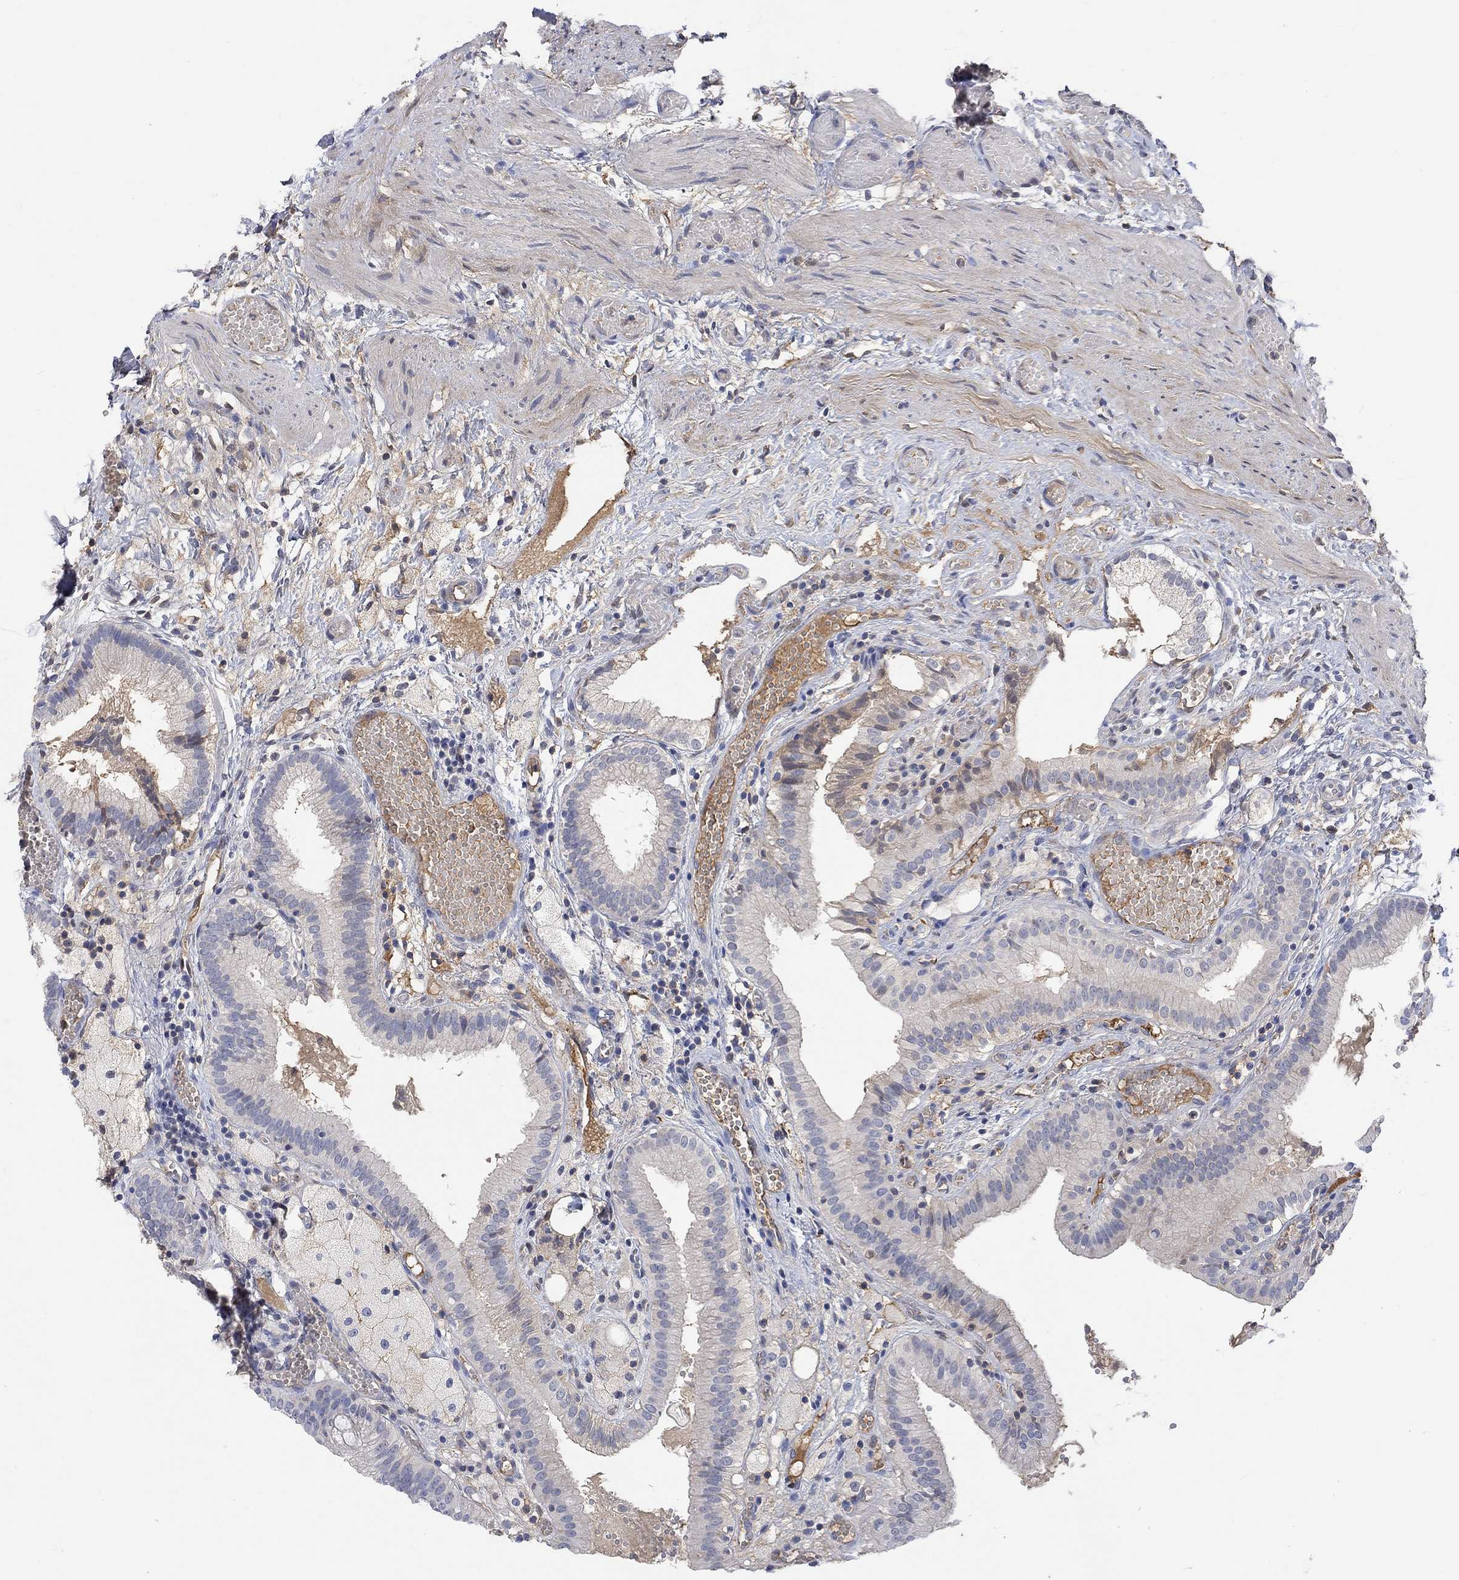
{"staining": {"intensity": "negative", "quantity": "none", "location": "none"}, "tissue": "gallbladder", "cell_type": "Glandular cells", "image_type": "normal", "snomed": [{"axis": "morphology", "description": "Normal tissue, NOS"}, {"axis": "topography", "description": "Gallbladder"}], "caption": "IHC of benign human gallbladder displays no staining in glandular cells.", "gene": "MSTN", "patient": {"sex": "female", "age": 24}}